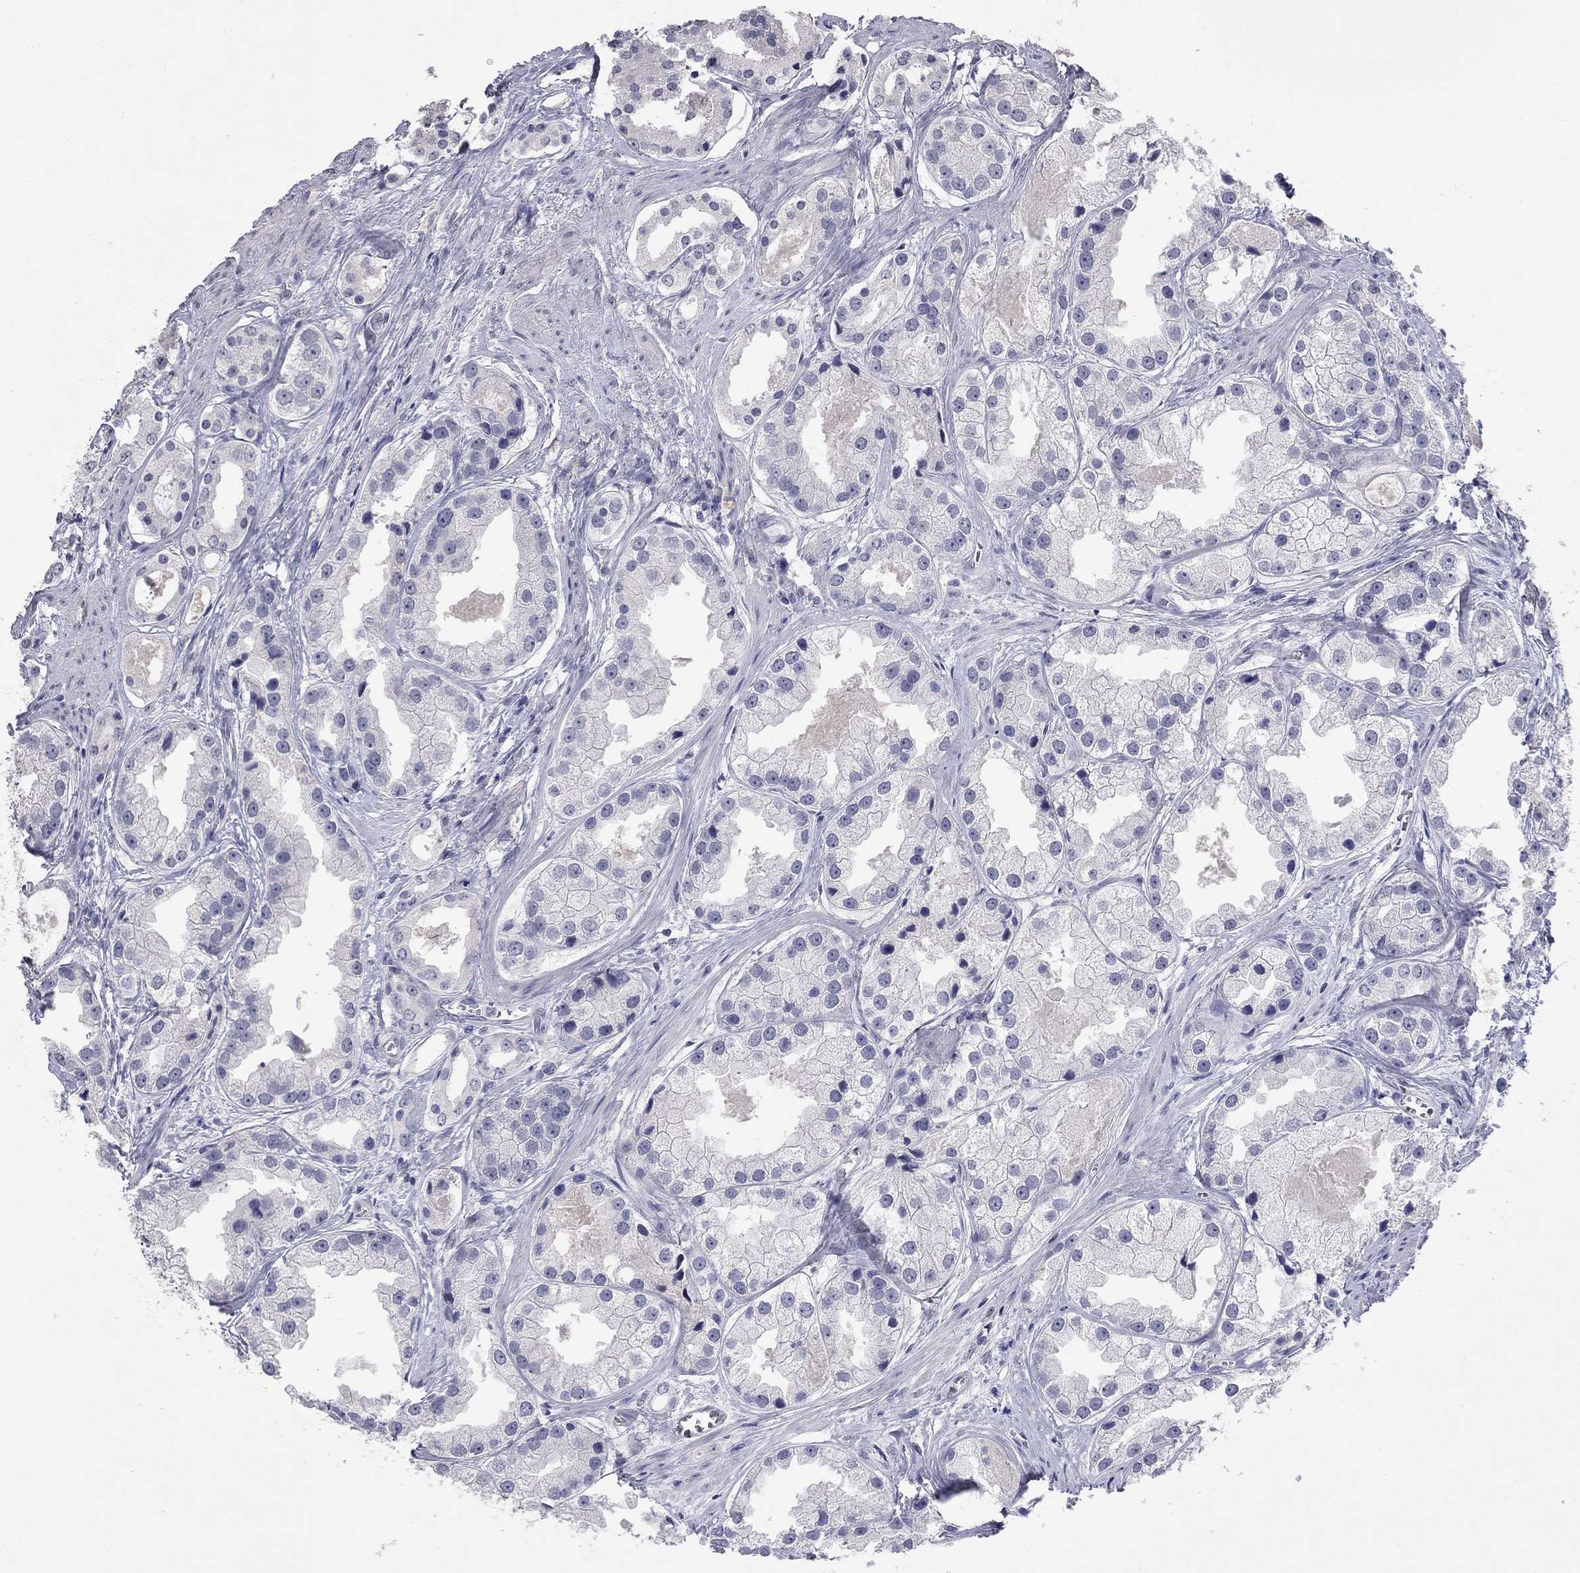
{"staining": {"intensity": "negative", "quantity": "none", "location": "none"}, "tissue": "prostate cancer", "cell_type": "Tumor cells", "image_type": "cancer", "snomed": [{"axis": "morphology", "description": "Adenocarcinoma, NOS"}, {"axis": "topography", "description": "Prostate"}], "caption": "Adenocarcinoma (prostate) stained for a protein using immunohistochemistry (IHC) reveals no staining tumor cells.", "gene": "SLC51A", "patient": {"sex": "male", "age": 61}}